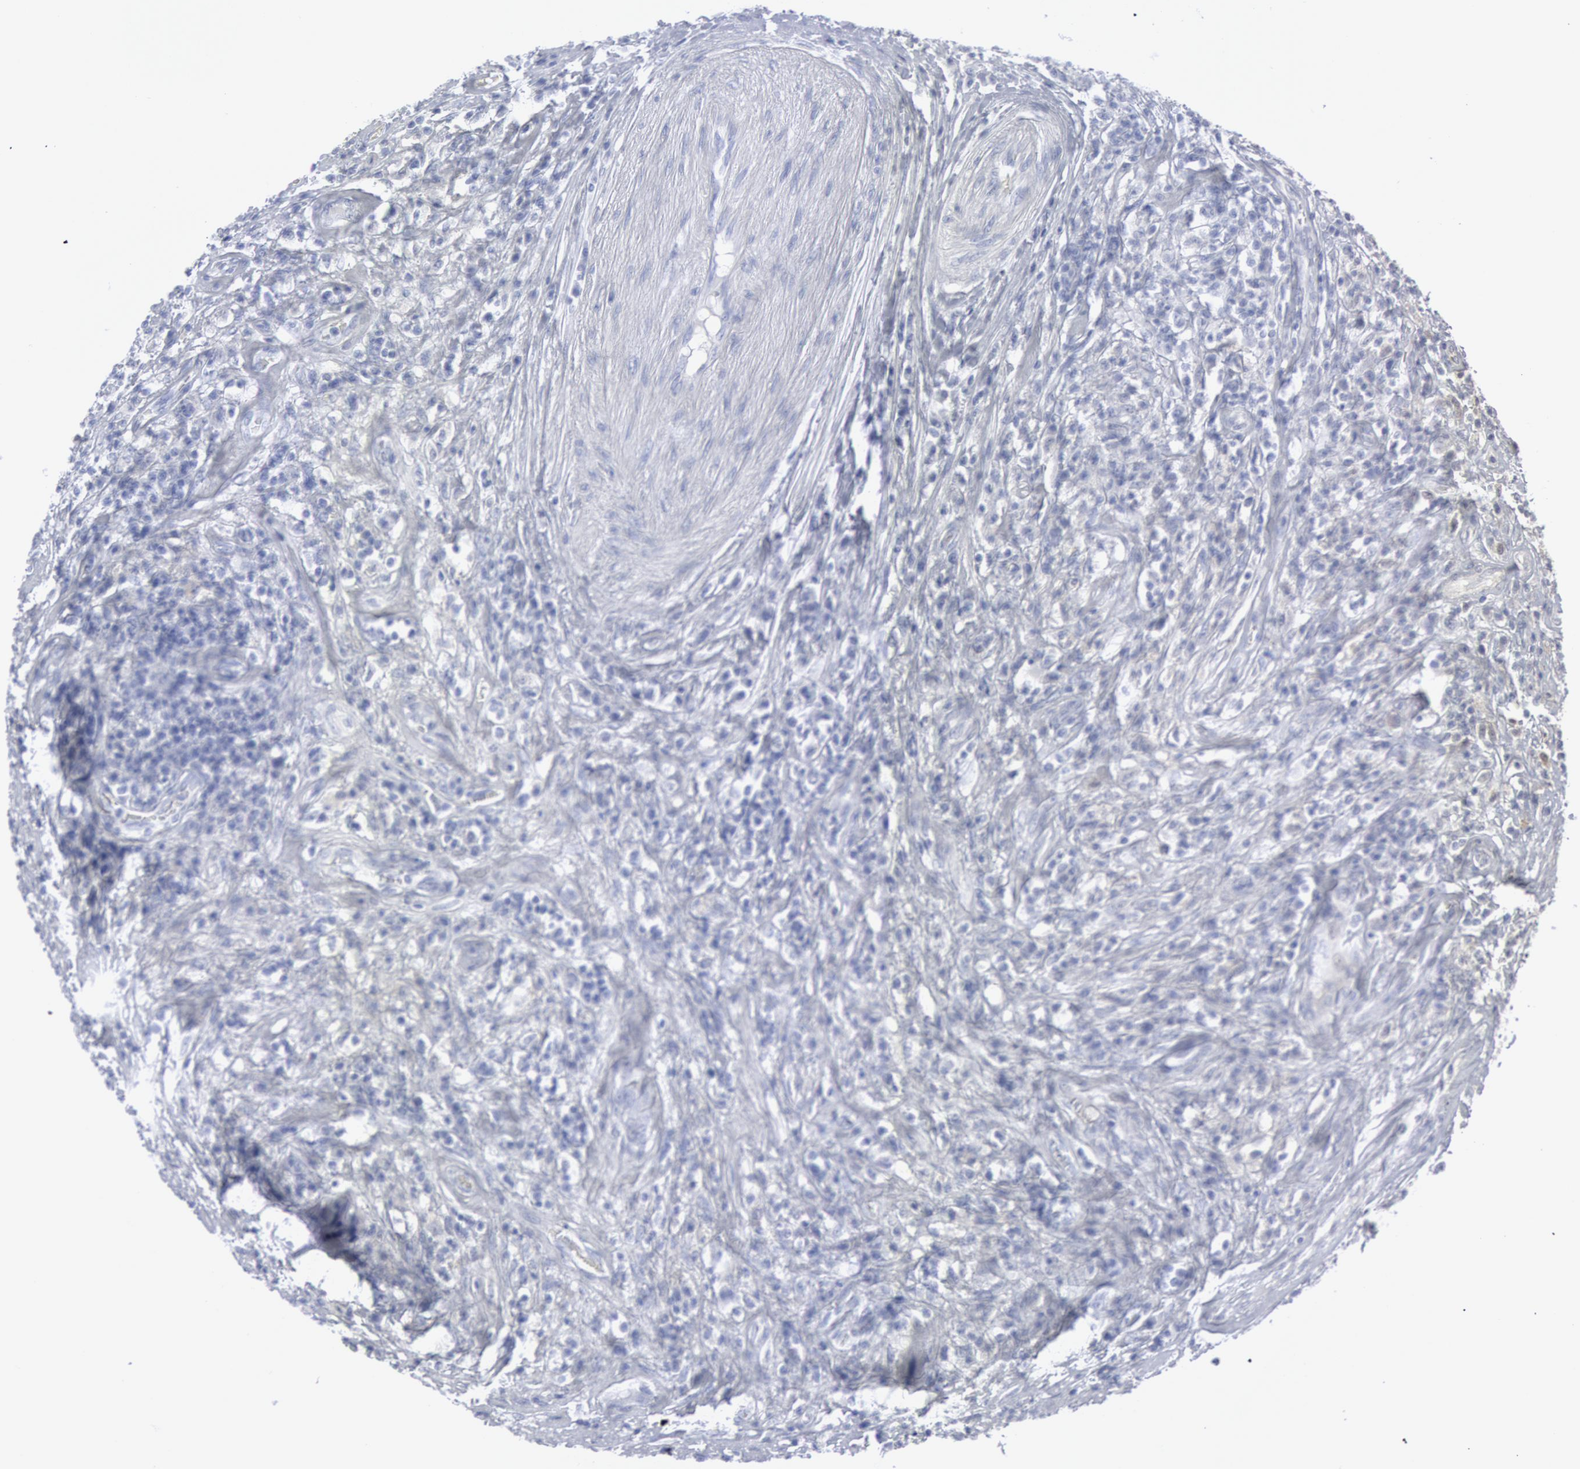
{"staining": {"intensity": "negative", "quantity": "none", "location": "none"}, "tissue": "testis cancer", "cell_type": "Tumor cells", "image_type": "cancer", "snomed": [{"axis": "morphology", "description": "Seminoma, NOS"}, {"axis": "topography", "description": "Testis"}], "caption": "DAB immunohistochemical staining of human testis cancer (seminoma) displays no significant expression in tumor cells.", "gene": "DMC1", "patient": {"sex": "male", "age": 34}}